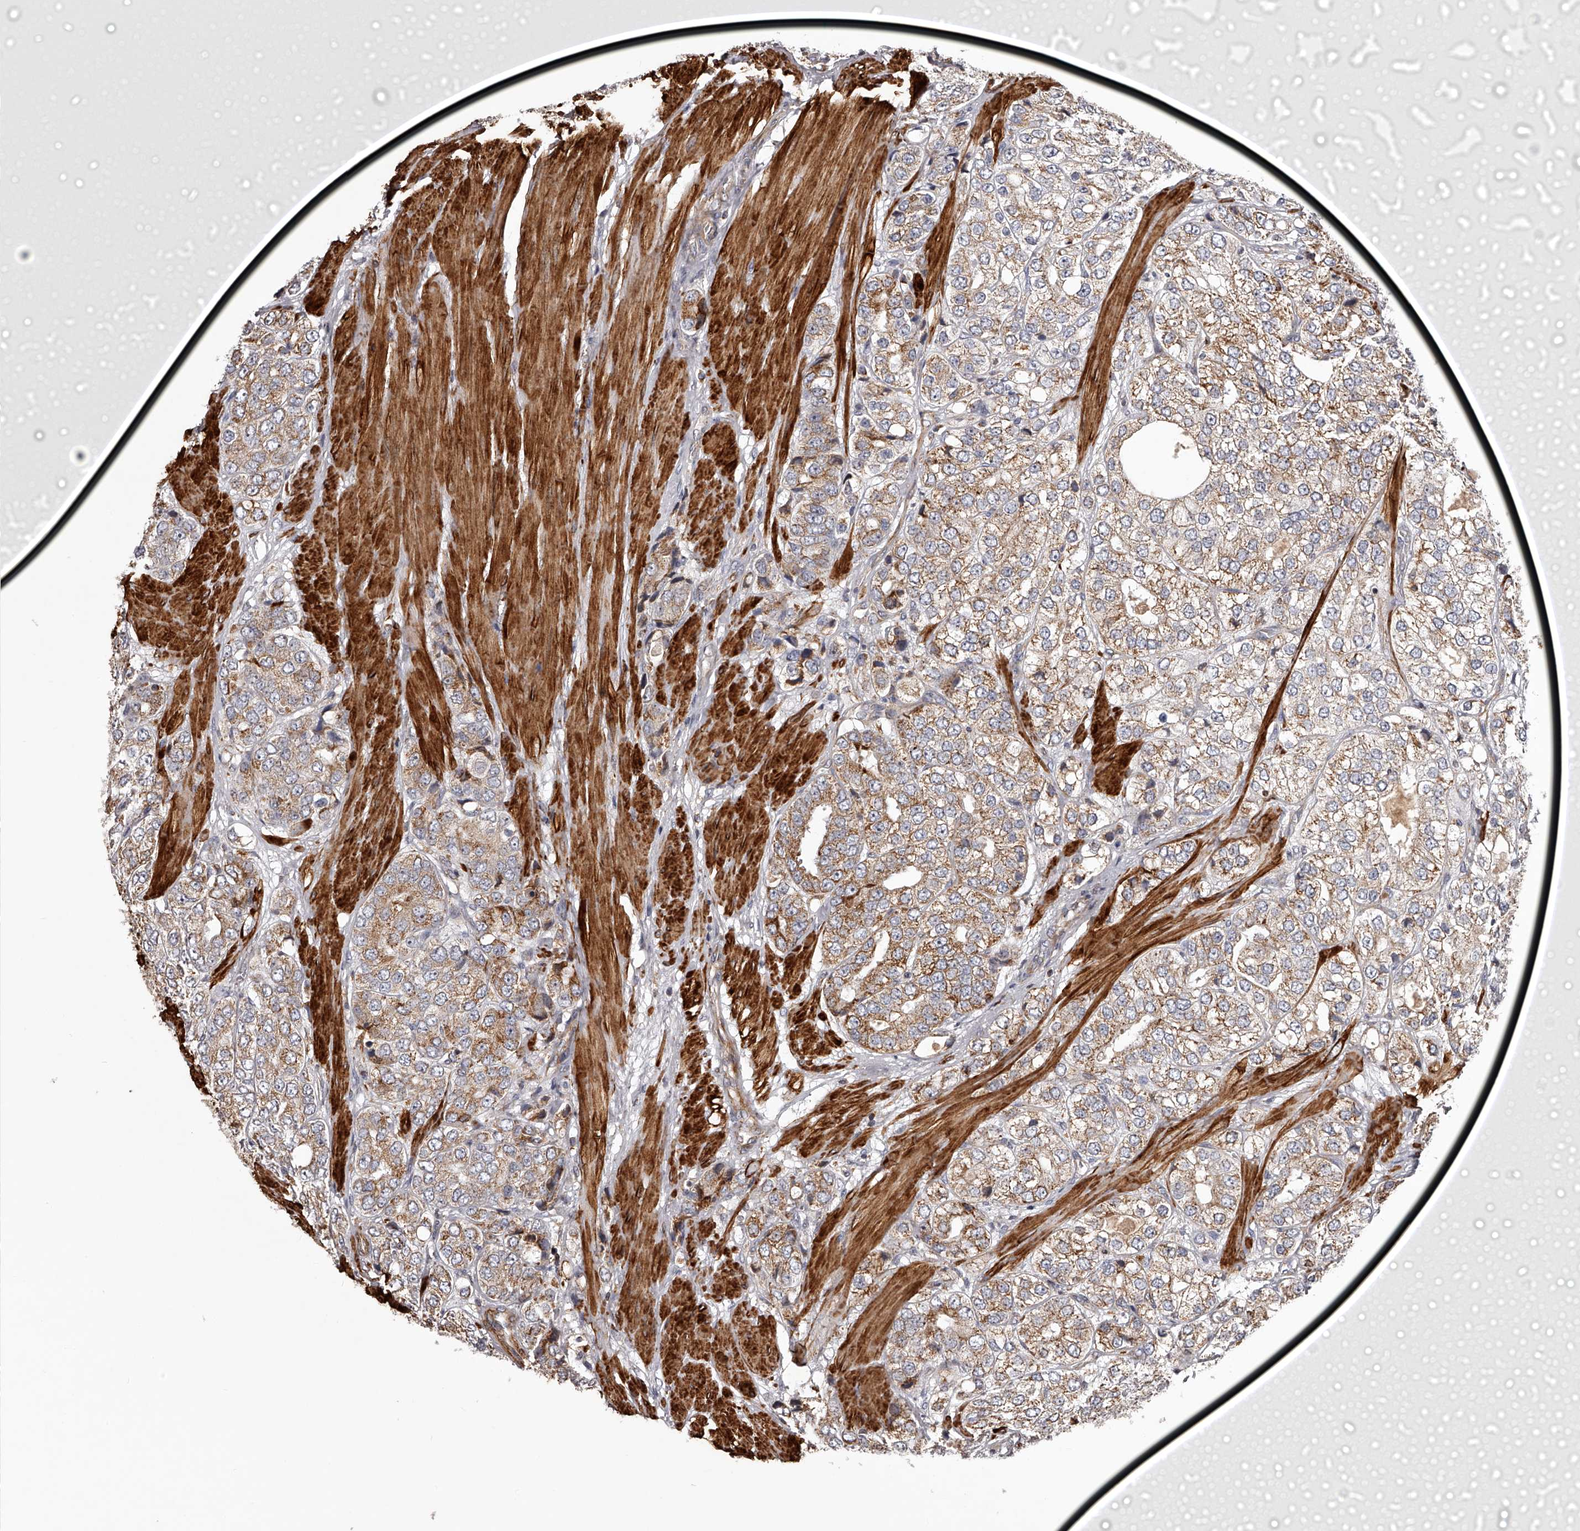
{"staining": {"intensity": "moderate", "quantity": ">75%", "location": "cytoplasmic/membranous"}, "tissue": "prostate cancer", "cell_type": "Tumor cells", "image_type": "cancer", "snomed": [{"axis": "morphology", "description": "Adenocarcinoma, High grade"}, {"axis": "topography", "description": "Prostate"}], "caption": "Prostate cancer (adenocarcinoma (high-grade)) was stained to show a protein in brown. There is medium levels of moderate cytoplasmic/membranous expression in about >75% of tumor cells.", "gene": "RRP36", "patient": {"sex": "male", "age": 50}}